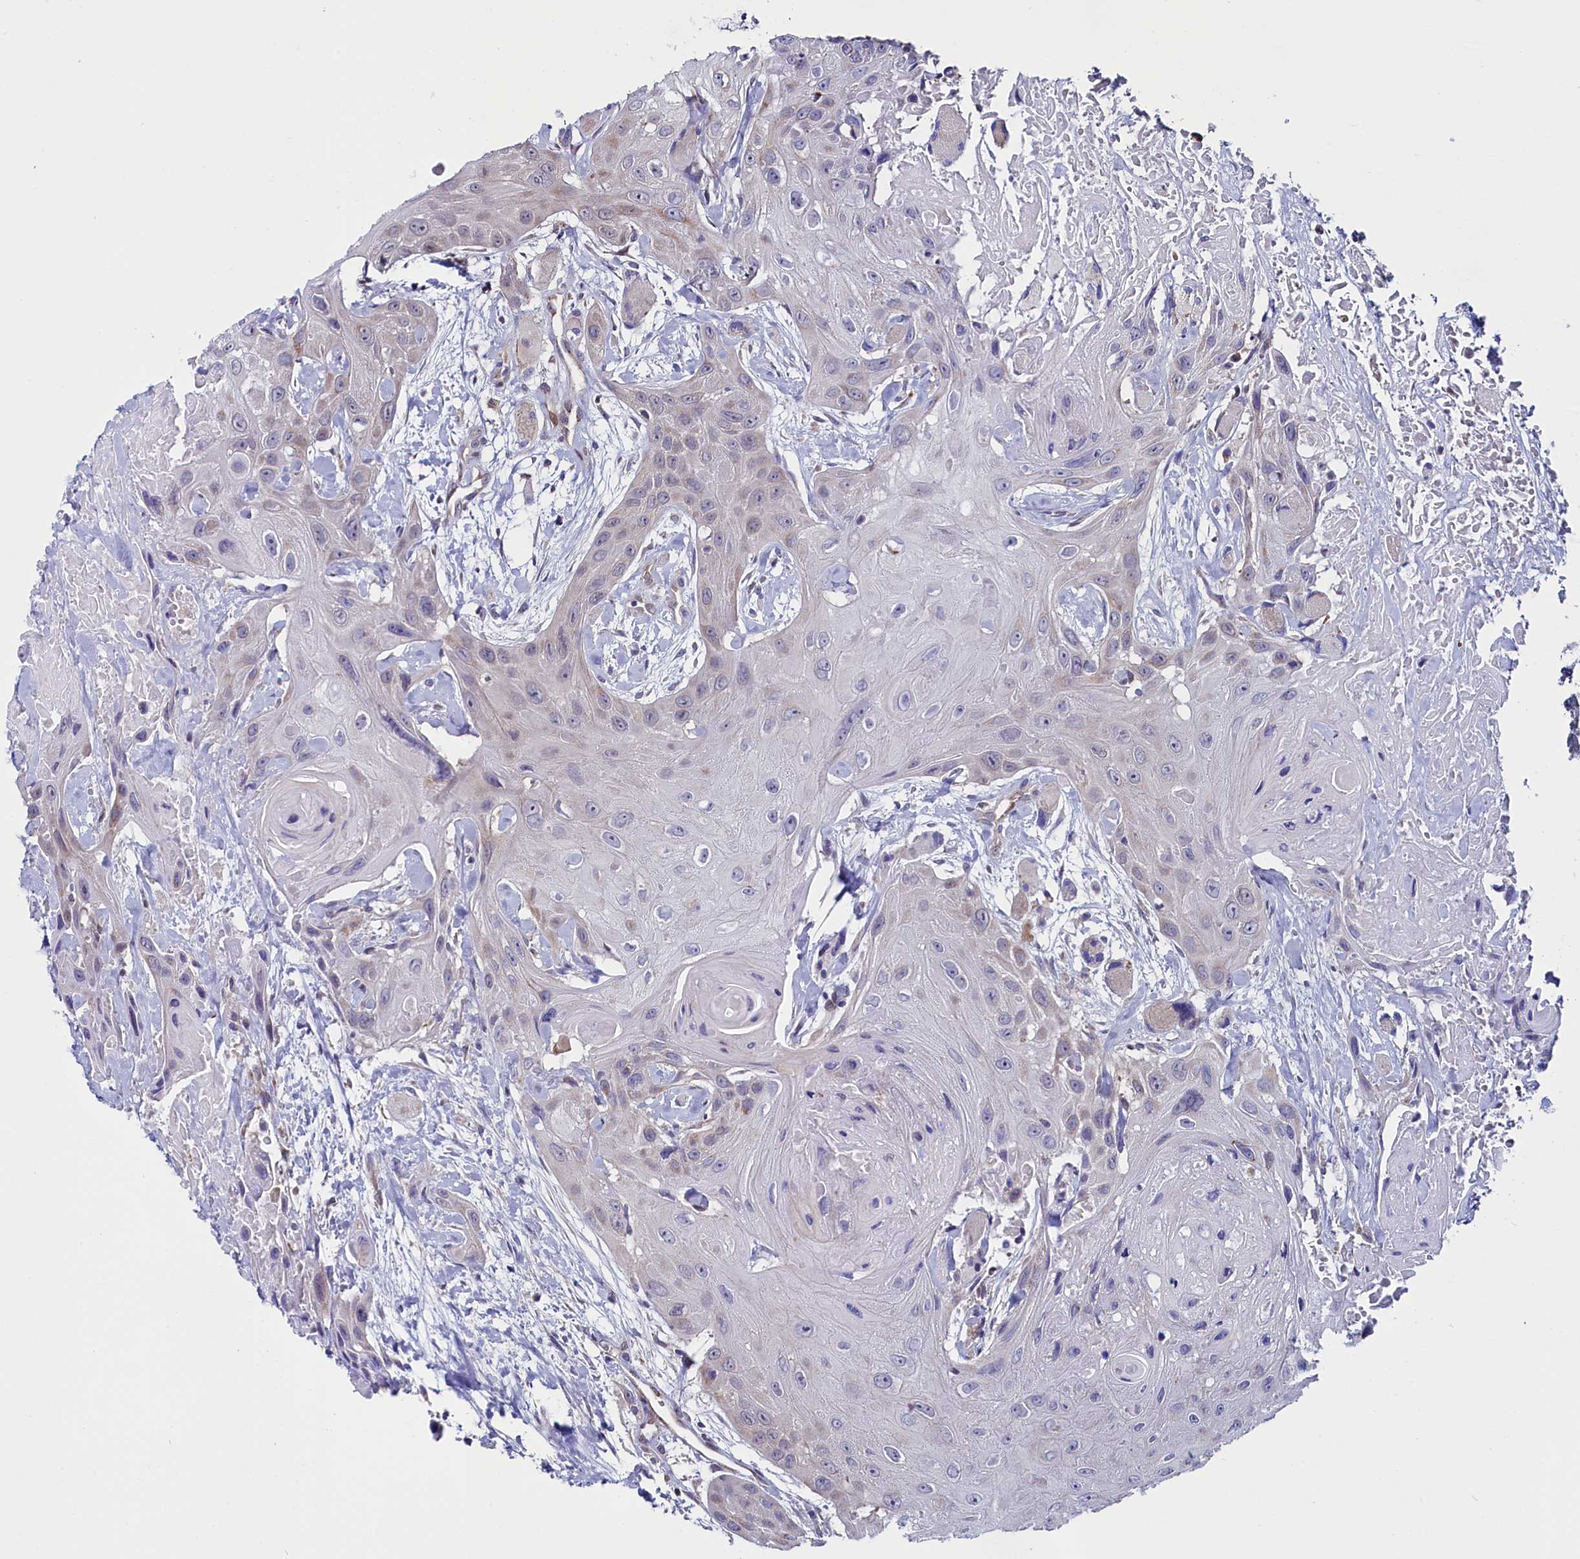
{"staining": {"intensity": "negative", "quantity": "none", "location": "none"}, "tissue": "head and neck cancer", "cell_type": "Tumor cells", "image_type": "cancer", "snomed": [{"axis": "morphology", "description": "Squamous cell carcinoma, NOS"}, {"axis": "topography", "description": "Head-Neck"}], "caption": "Head and neck squamous cell carcinoma was stained to show a protein in brown. There is no significant staining in tumor cells. The staining was performed using DAB to visualize the protein expression in brown, while the nuclei were stained in blue with hematoxylin (Magnification: 20x).", "gene": "CIAPIN1", "patient": {"sex": "male", "age": 81}}